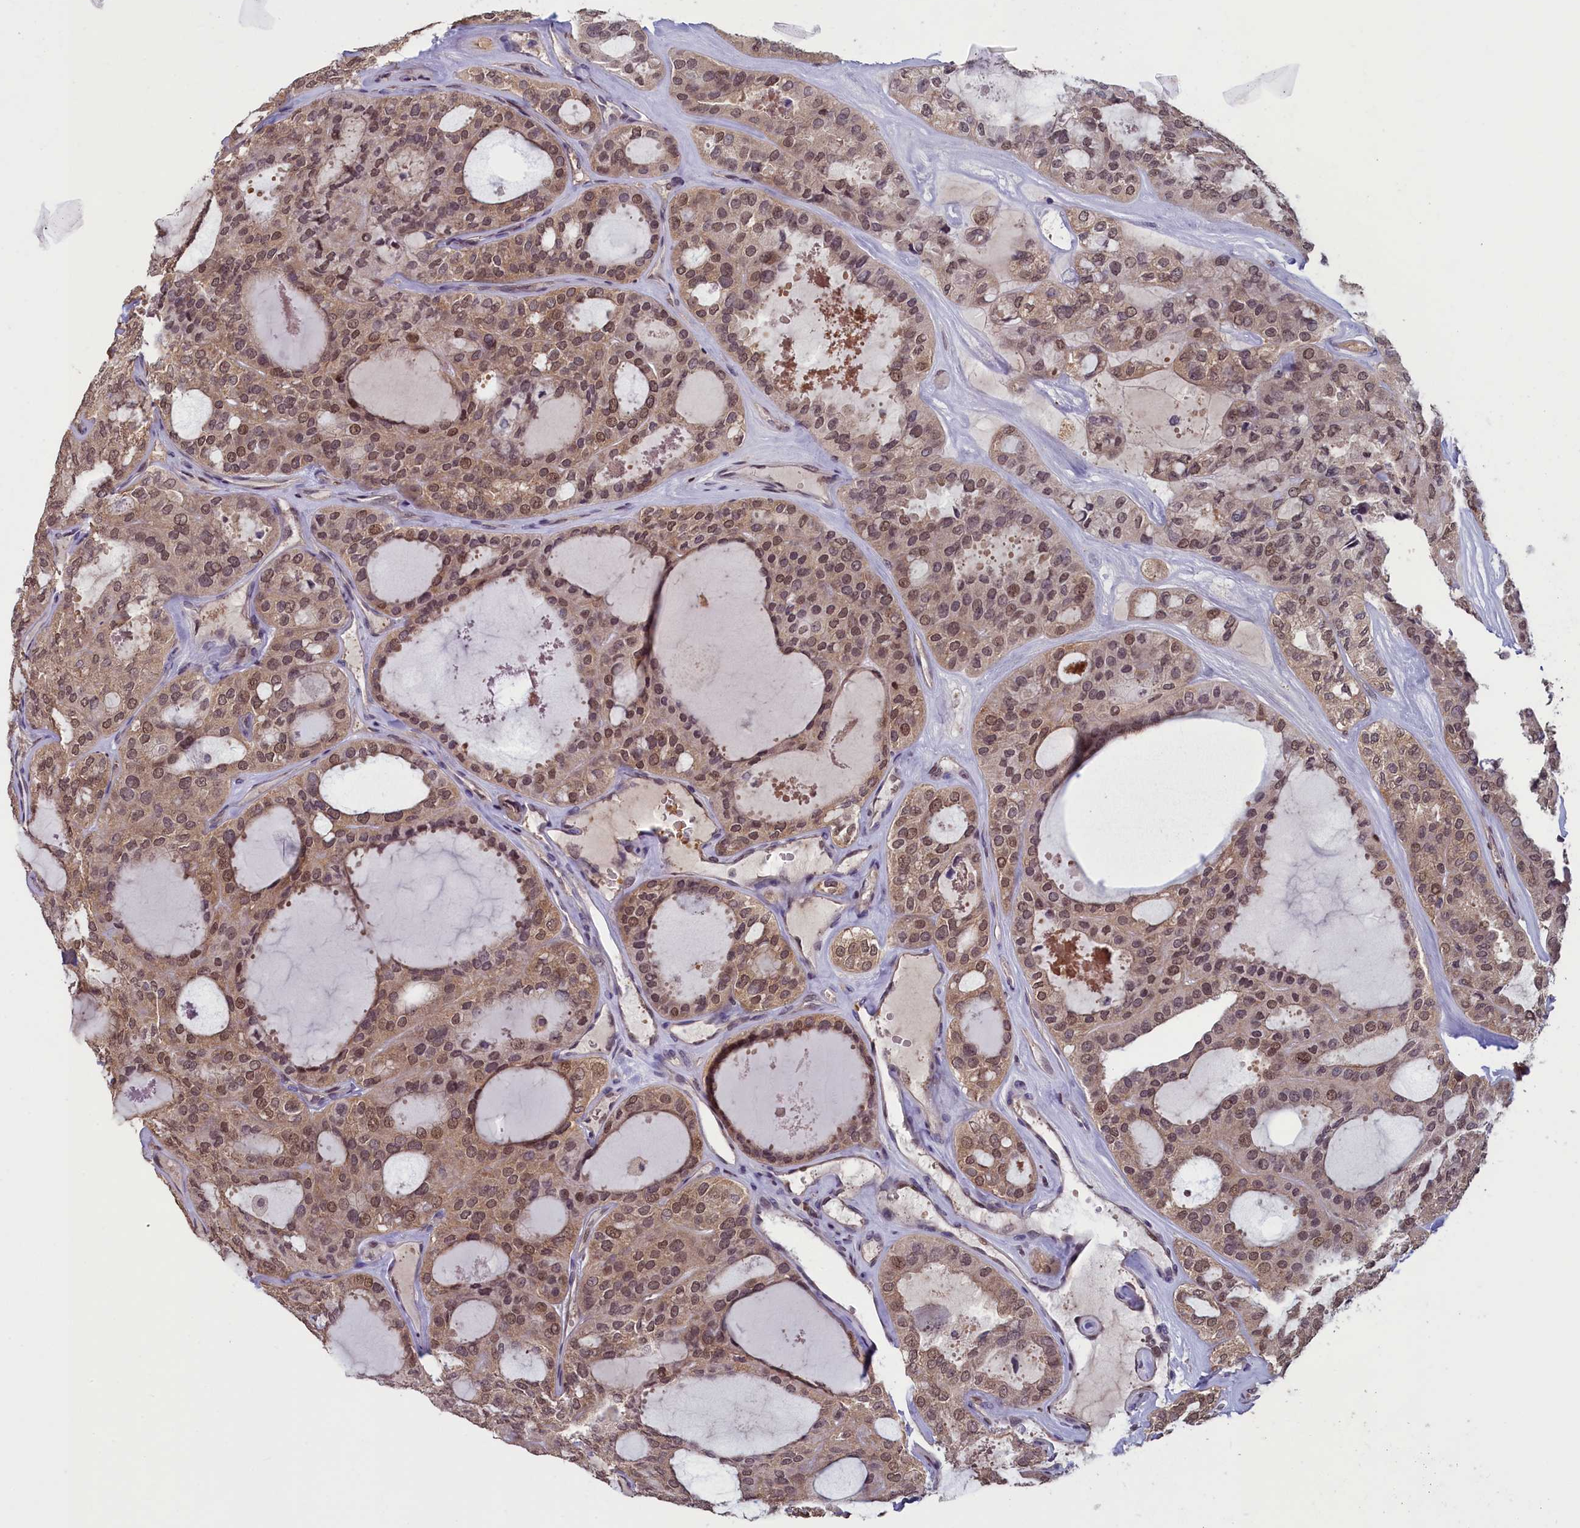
{"staining": {"intensity": "moderate", "quantity": ">75%", "location": "cytoplasmic/membranous,nuclear"}, "tissue": "thyroid cancer", "cell_type": "Tumor cells", "image_type": "cancer", "snomed": [{"axis": "morphology", "description": "Follicular adenoma carcinoma, NOS"}, {"axis": "topography", "description": "Thyroid gland"}], "caption": "Immunohistochemistry (IHC) (DAB (3,3'-diaminobenzidine)) staining of thyroid cancer (follicular adenoma carcinoma) reveals moderate cytoplasmic/membranous and nuclear protein expression in about >75% of tumor cells.", "gene": "NUBP1", "patient": {"sex": "male", "age": 75}}